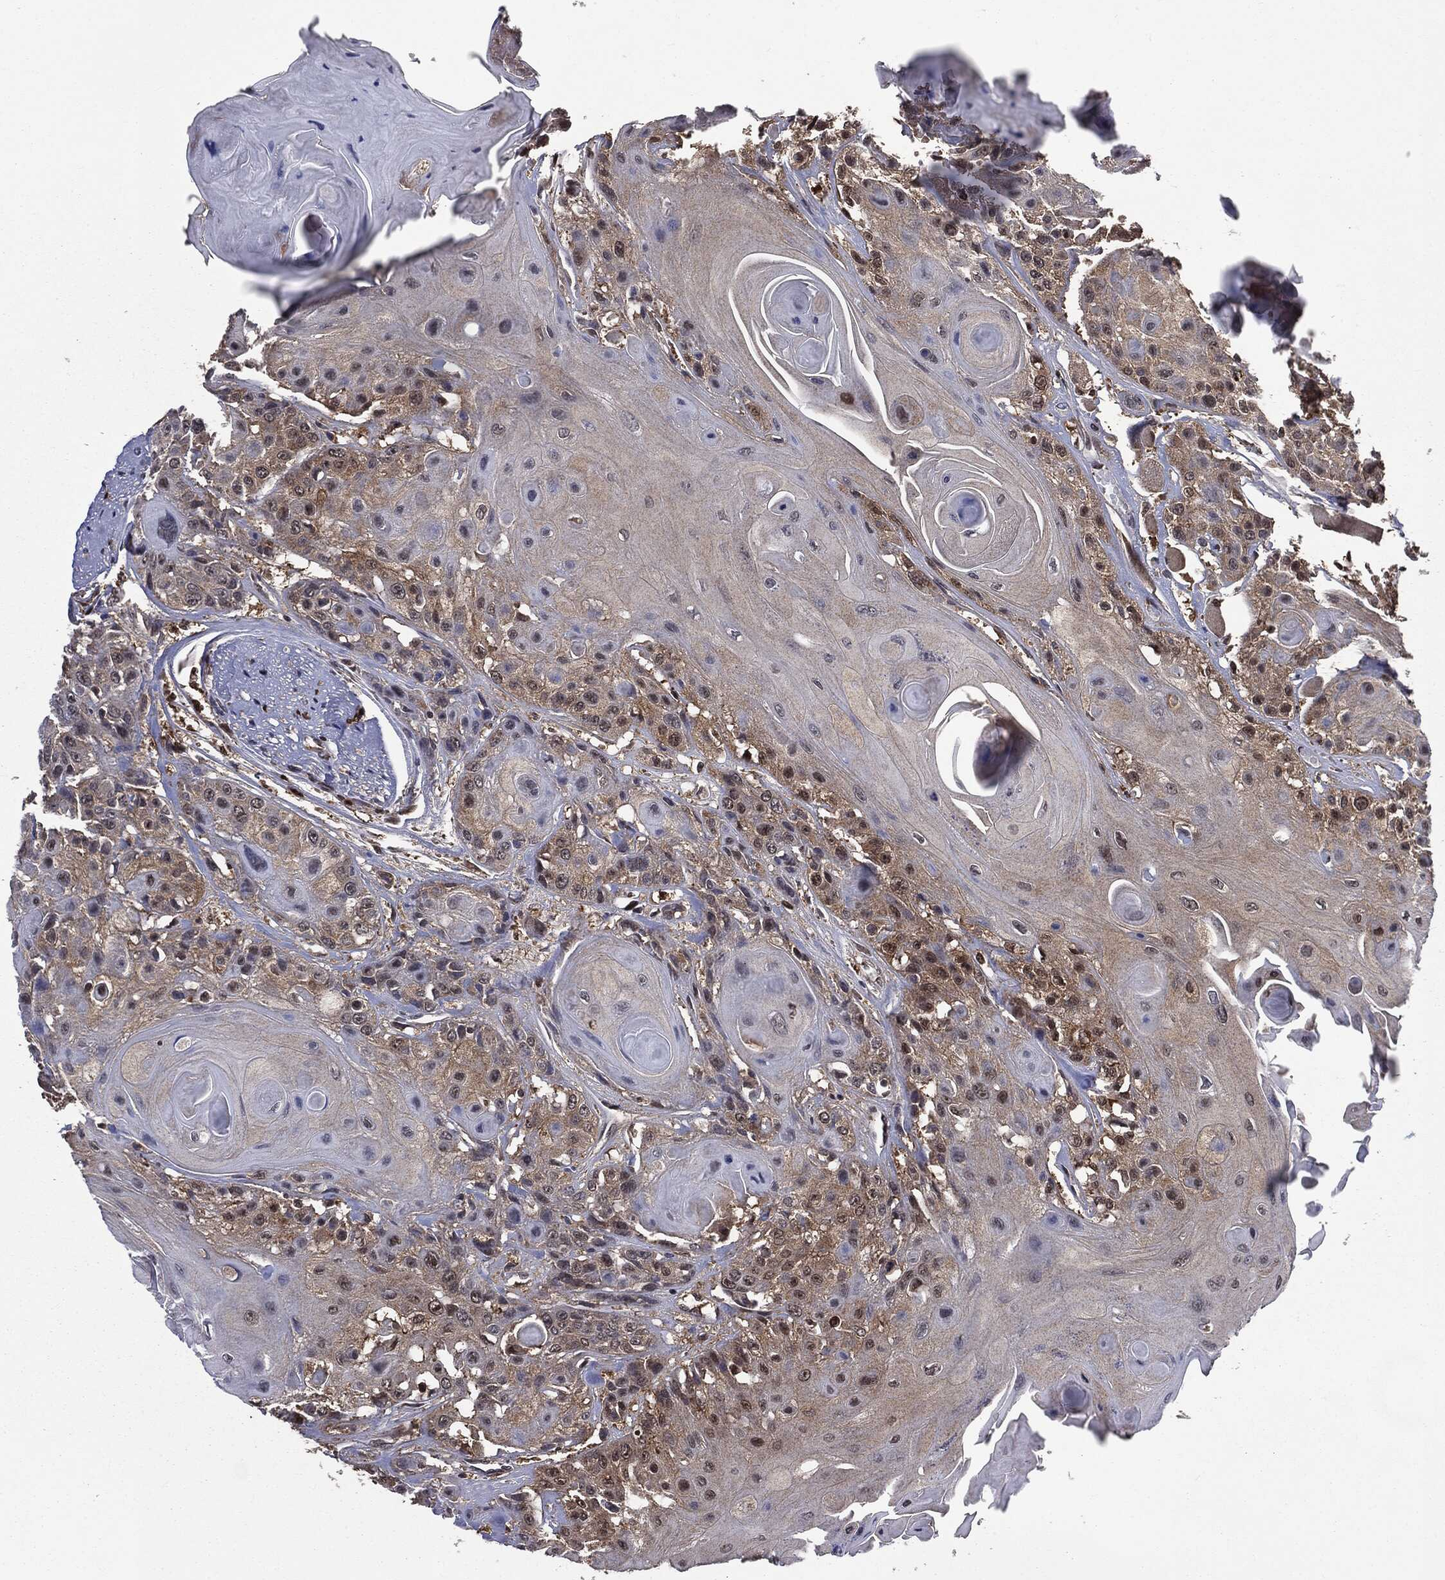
{"staining": {"intensity": "weak", "quantity": "<25%", "location": "cytoplasmic/membranous,nuclear"}, "tissue": "head and neck cancer", "cell_type": "Tumor cells", "image_type": "cancer", "snomed": [{"axis": "morphology", "description": "Squamous cell carcinoma, NOS"}, {"axis": "topography", "description": "Head-Neck"}], "caption": "This is a image of immunohistochemistry staining of head and neck squamous cell carcinoma, which shows no expression in tumor cells.", "gene": "GPI", "patient": {"sex": "female", "age": 59}}